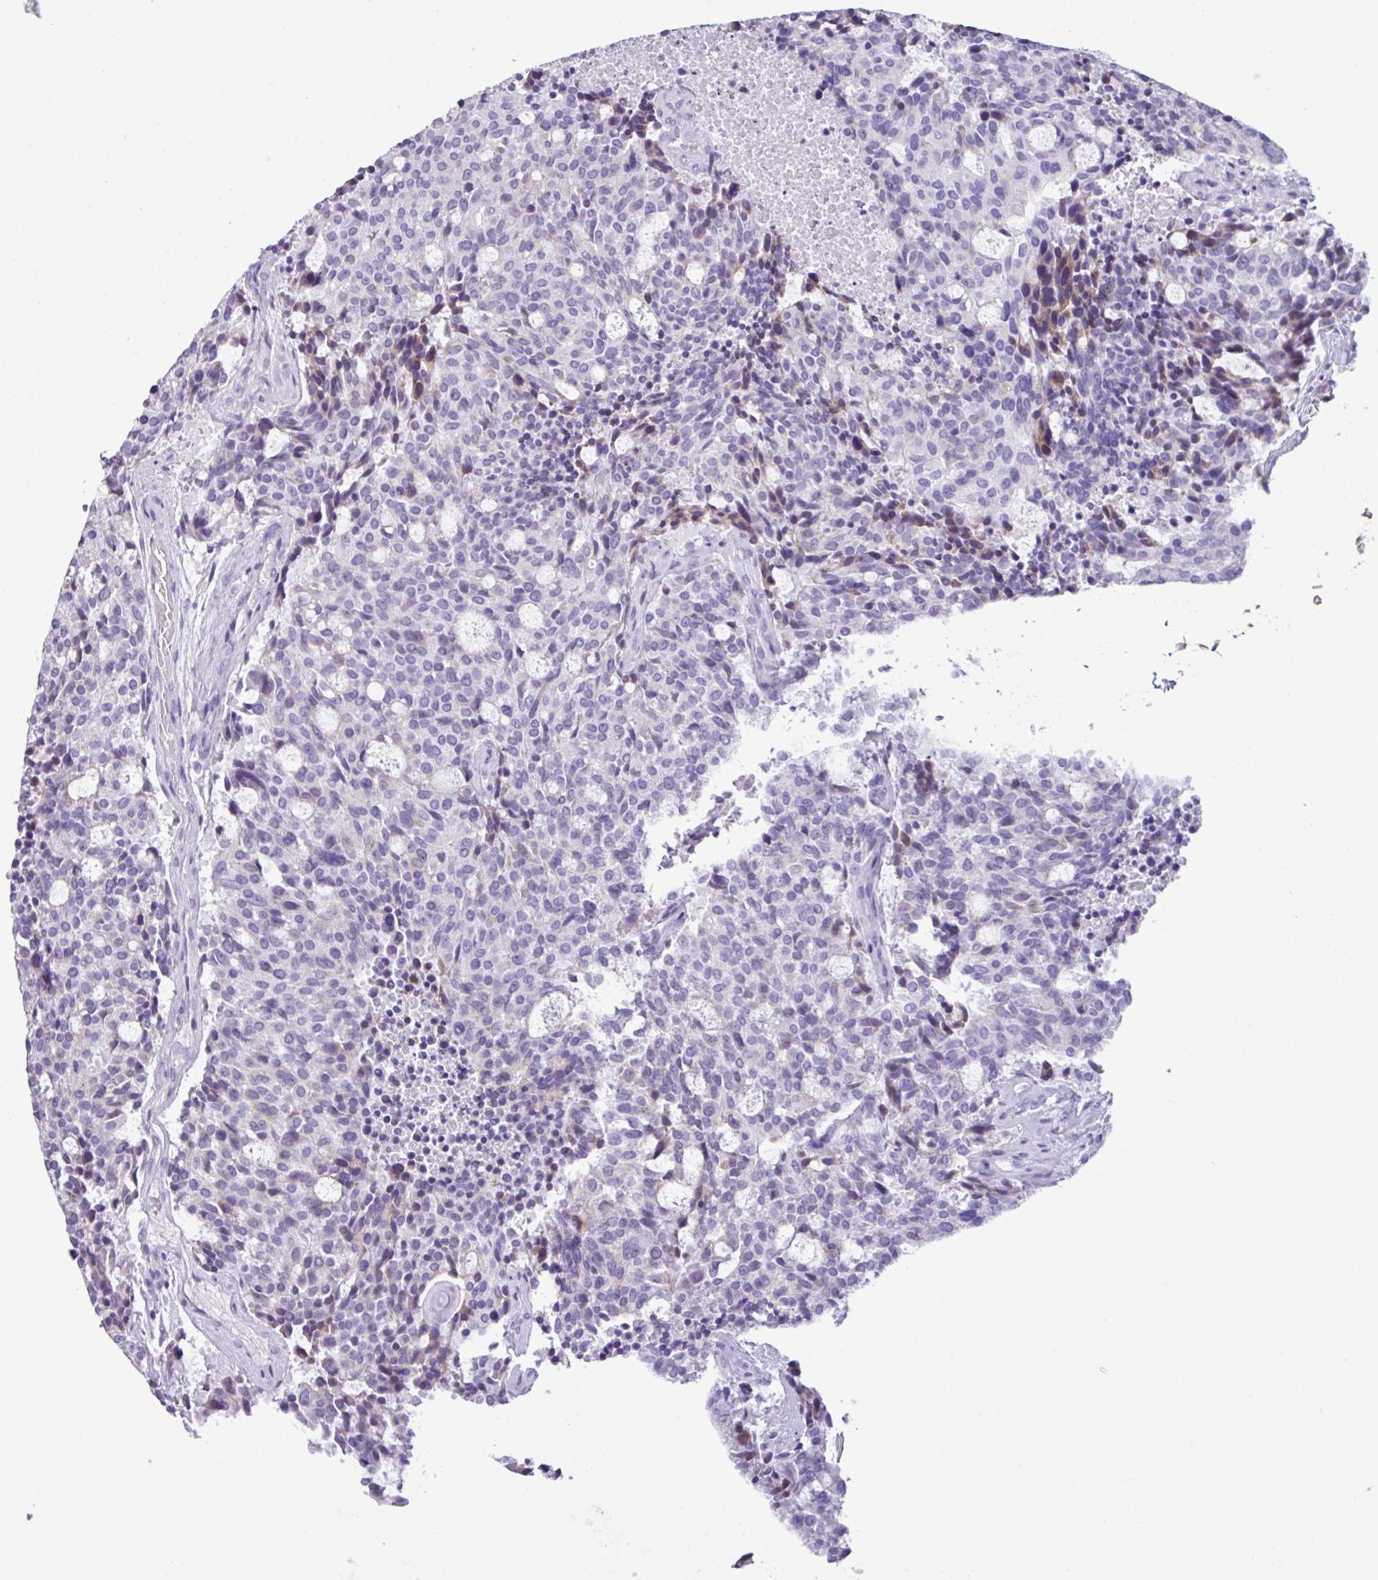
{"staining": {"intensity": "negative", "quantity": "none", "location": "none"}, "tissue": "carcinoid", "cell_type": "Tumor cells", "image_type": "cancer", "snomed": [{"axis": "morphology", "description": "Carcinoid, malignant, NOS"}, {"axis": "topography", "description": "Pancreas"}], "caption": "This is an immunohistochemistry histopathology image of carcinoid (malignant). There is no expression in tumor cells.", "gene": "AGO3", "patient": {"sex": "female", "age": 54}}